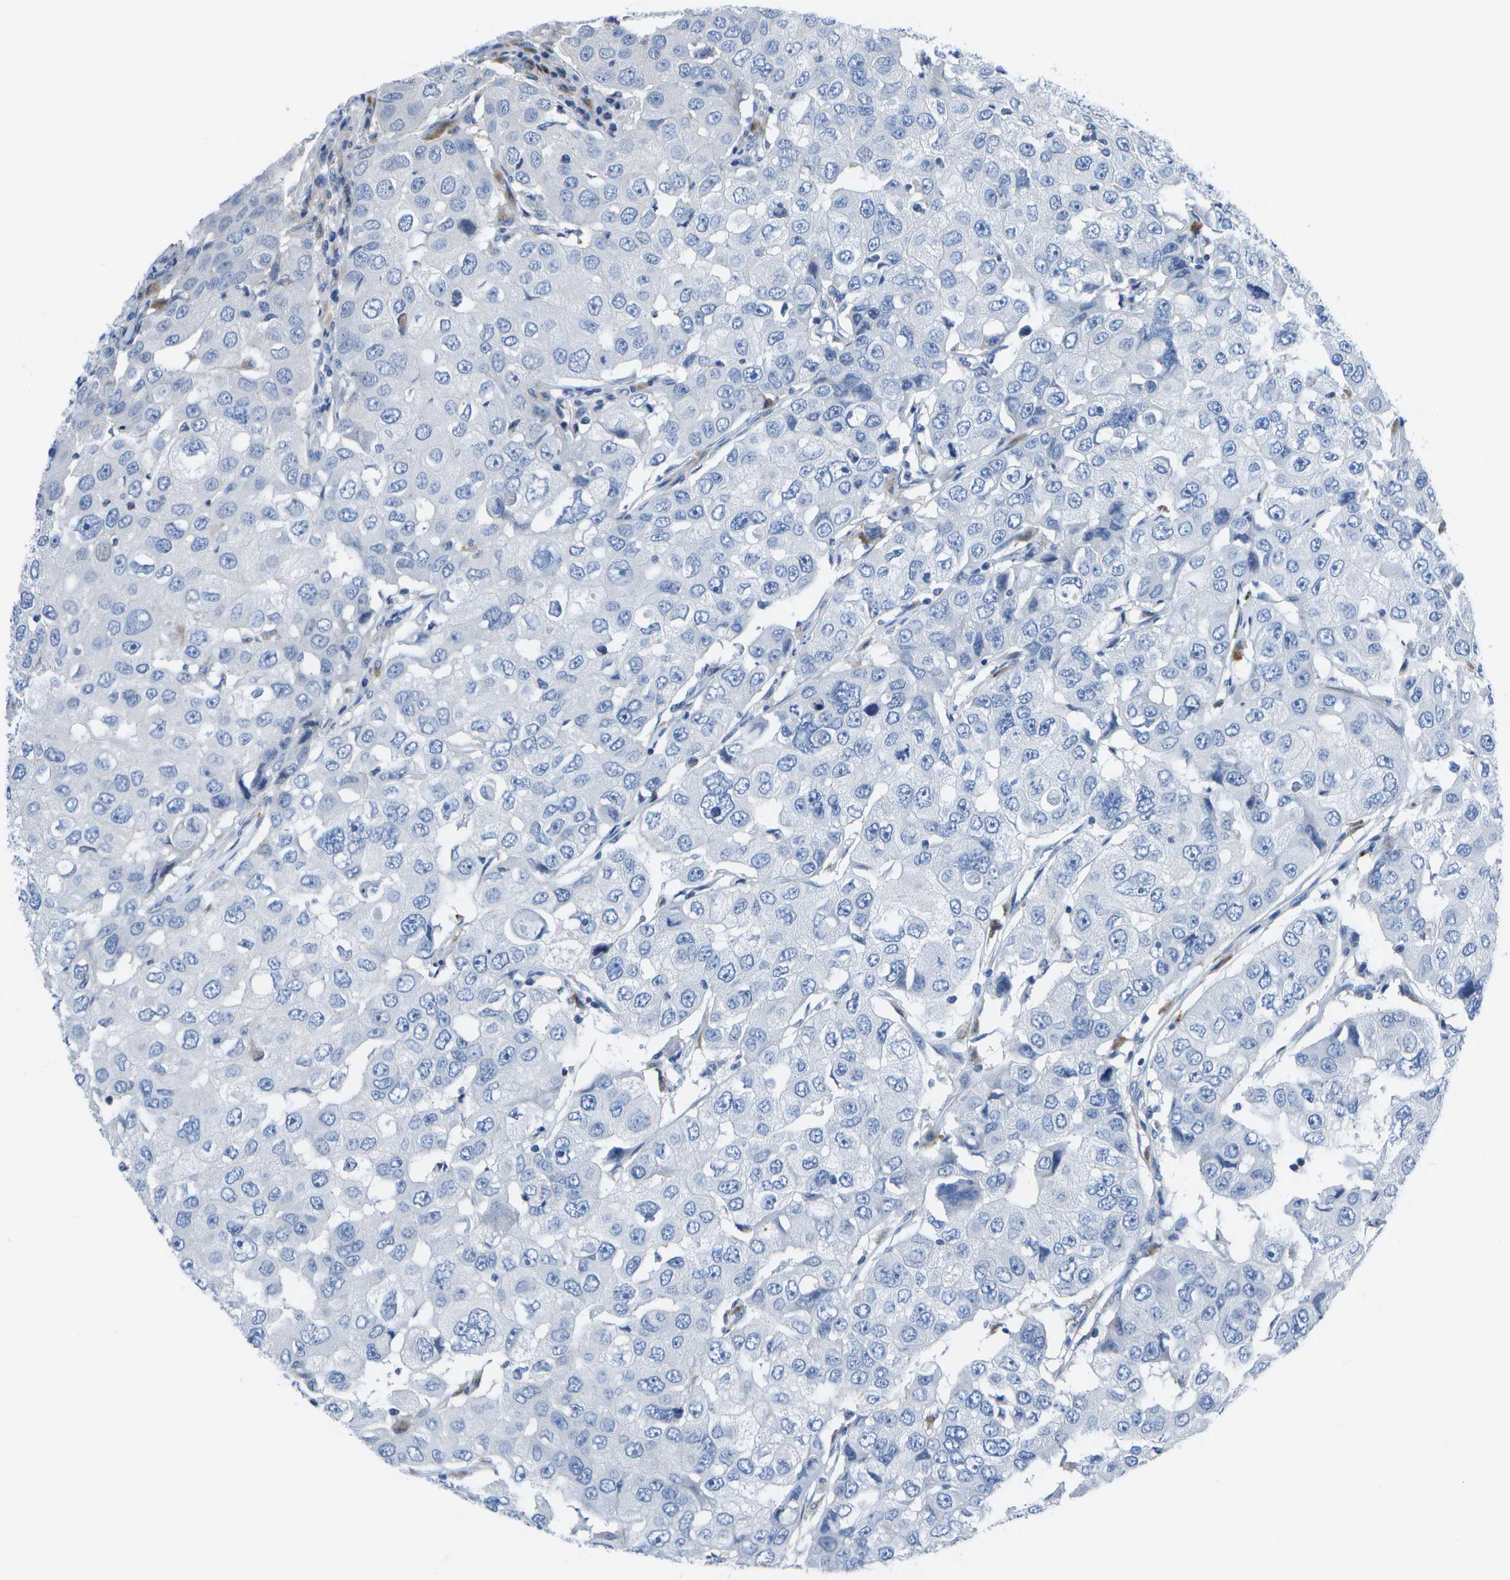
{"staining": {"intensity": "negative", "quantity": "none", "location": "none"}, "tissue": "breast cancer", "cell_type": "Tumor cells", "image_type": "cancer", "snomed": [{"axis": "morphology", "description": "Duct carcinoma"}, {"axis": "topography", "description": "Breast"}], "caption": "The IHC photomicrograph has no significant expression in tumor cells of breast cancer tissue.", "gene": "DCT", "patient": {"sex": "female", "age": 27}}